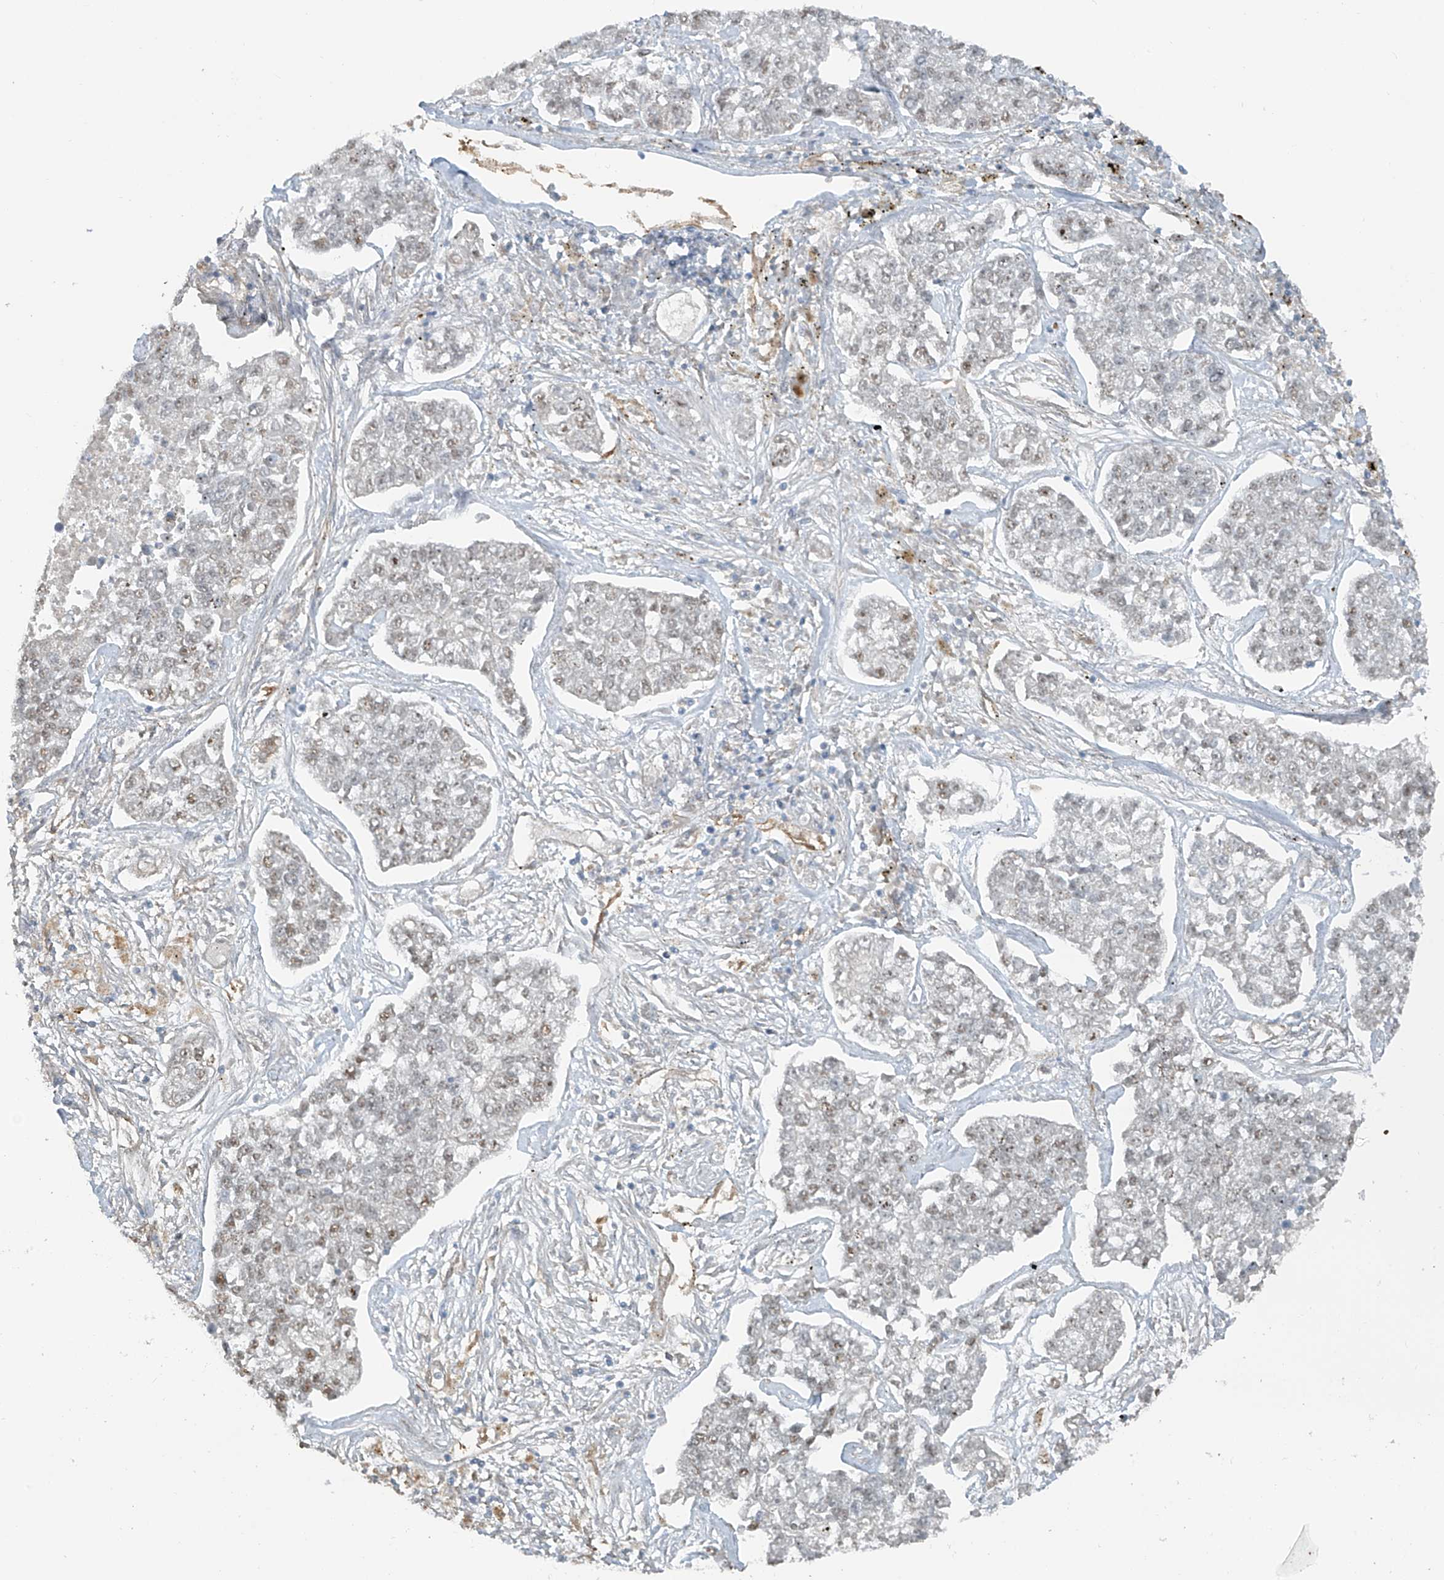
{"staining": {"intensity": "weak", "quantity": "<25%", "location": "nuclear"}, "tissue": "lung cancer", "cell_type": "Tumor cells", "image_type": "cancer", "snomed": [{"axis": "morphology", "description": "Adenocarcinoma, NOS"}, {"axis": "topography", "description": "Lung"}], "caption": "Image shows no significant protein staining in tumor cells of lung adenocarcinoma.", "gene": "TUBE1", "patient": {"sex": "male", "age": 49}}